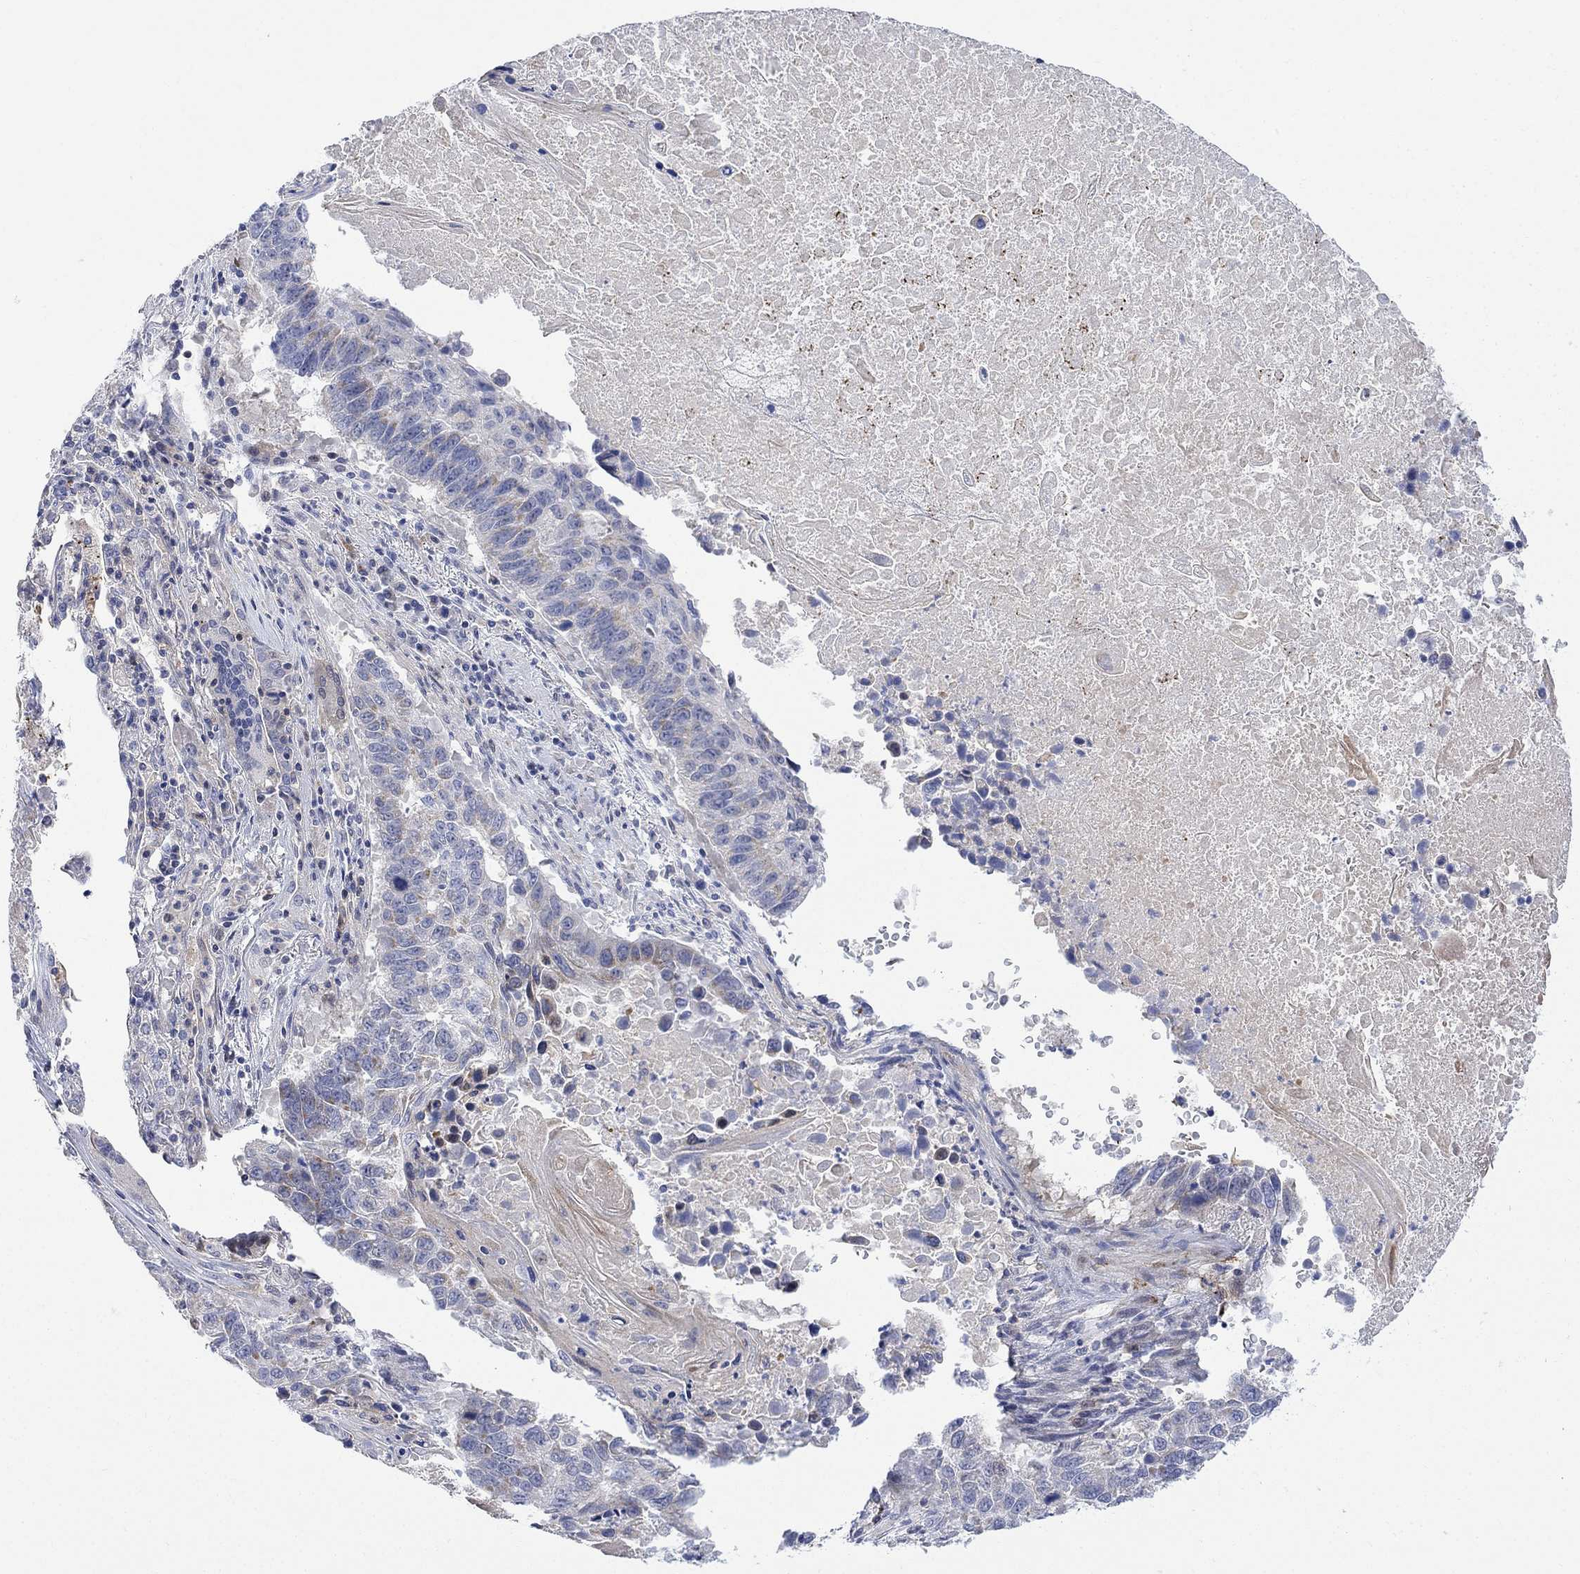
{"staining": {"intensity": "negative", "quantity": "none", "location": "none"}, "tissue": "lung cancer", "cell_type": "Tumor cells", "image_type": "cancer", "snomed": [{"axis": "morphology", "description": "Squamous cell carcinoma, NOS"}, {"axis": "topography", "description": "Lung"}], "caption": "A micrograph of lung squamous cell carcinoma stained for a protein exhibits no brown staining in tumor cells. Brightfield microscopy of immunohistochemistry stained with DAB (brown) and hematoxylin (blue), captured at high magnification.", "gene": "ARSK", "patient": {"sex": "male", "age": 73}}